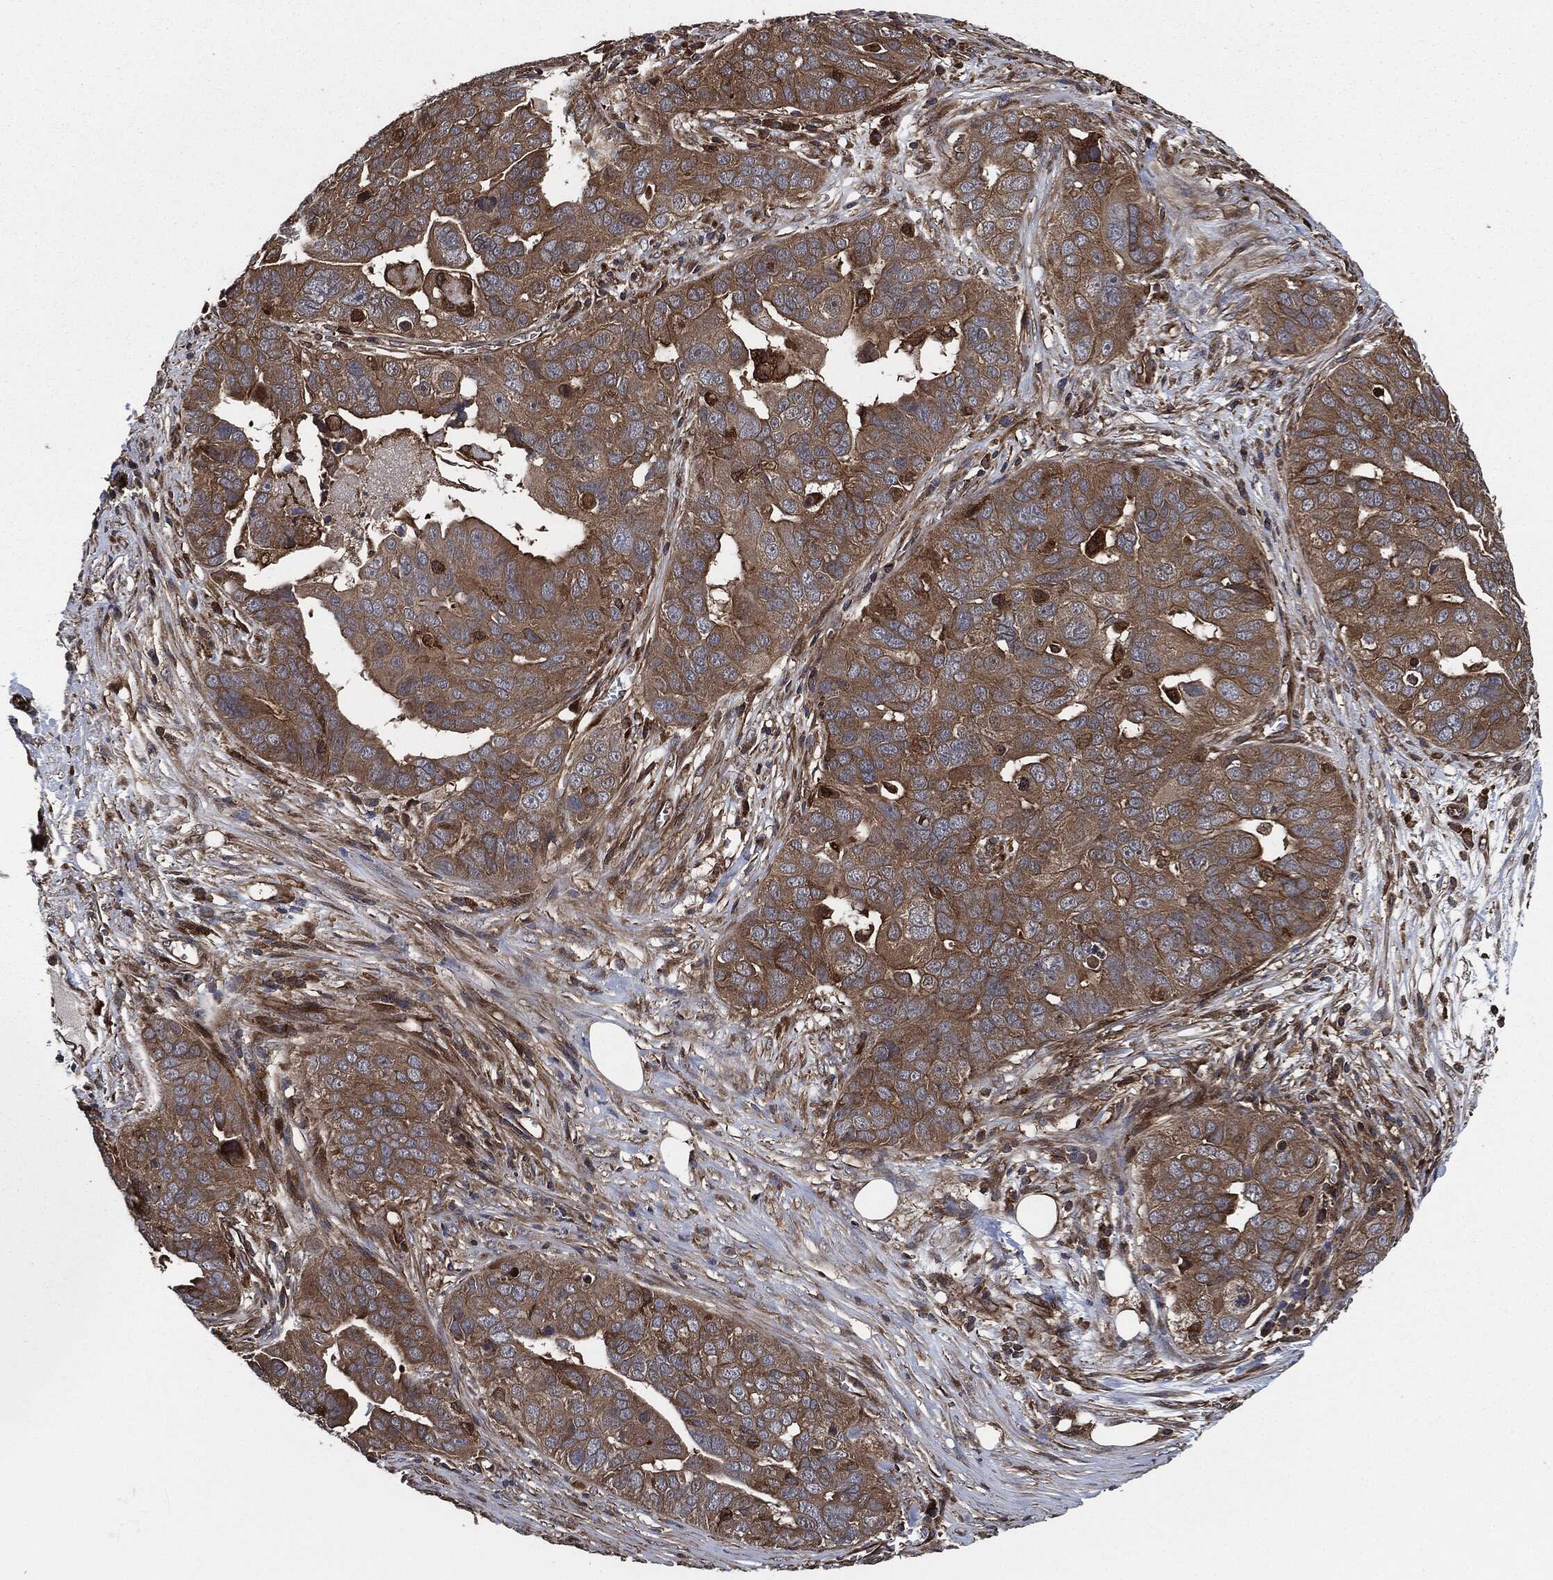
{"staining": {"intensity": "moderate", "quantity": ">75%", "location": "cytoplasmic/membranous"}, "tissue": "ovarian cancer", "cell_type": "Tumor cells", "image_type": "cancer", "snomed": [{"axis": "morphology", "description": "Carcinoma, endometroid"}, {"axis": "topography", "description": "Soft tissue"}, {"axis": "topography", "description": "Ovary"}], "caption": "Immunohistochemistry (IHC) histopathology image of neoplastic tissue: human ovarian cancer (endometroid carcinoma) stained using immunohistochemistry (IHC) demonstrates medium levels of moderate protein expression localized specifically in the cytoplasmic/membranous of tumor cells, appearing as a cytoplasmic/membranous brown color.", "gene": "RAP1GDS1", "patient": {"sex": "female", "age": 52}}